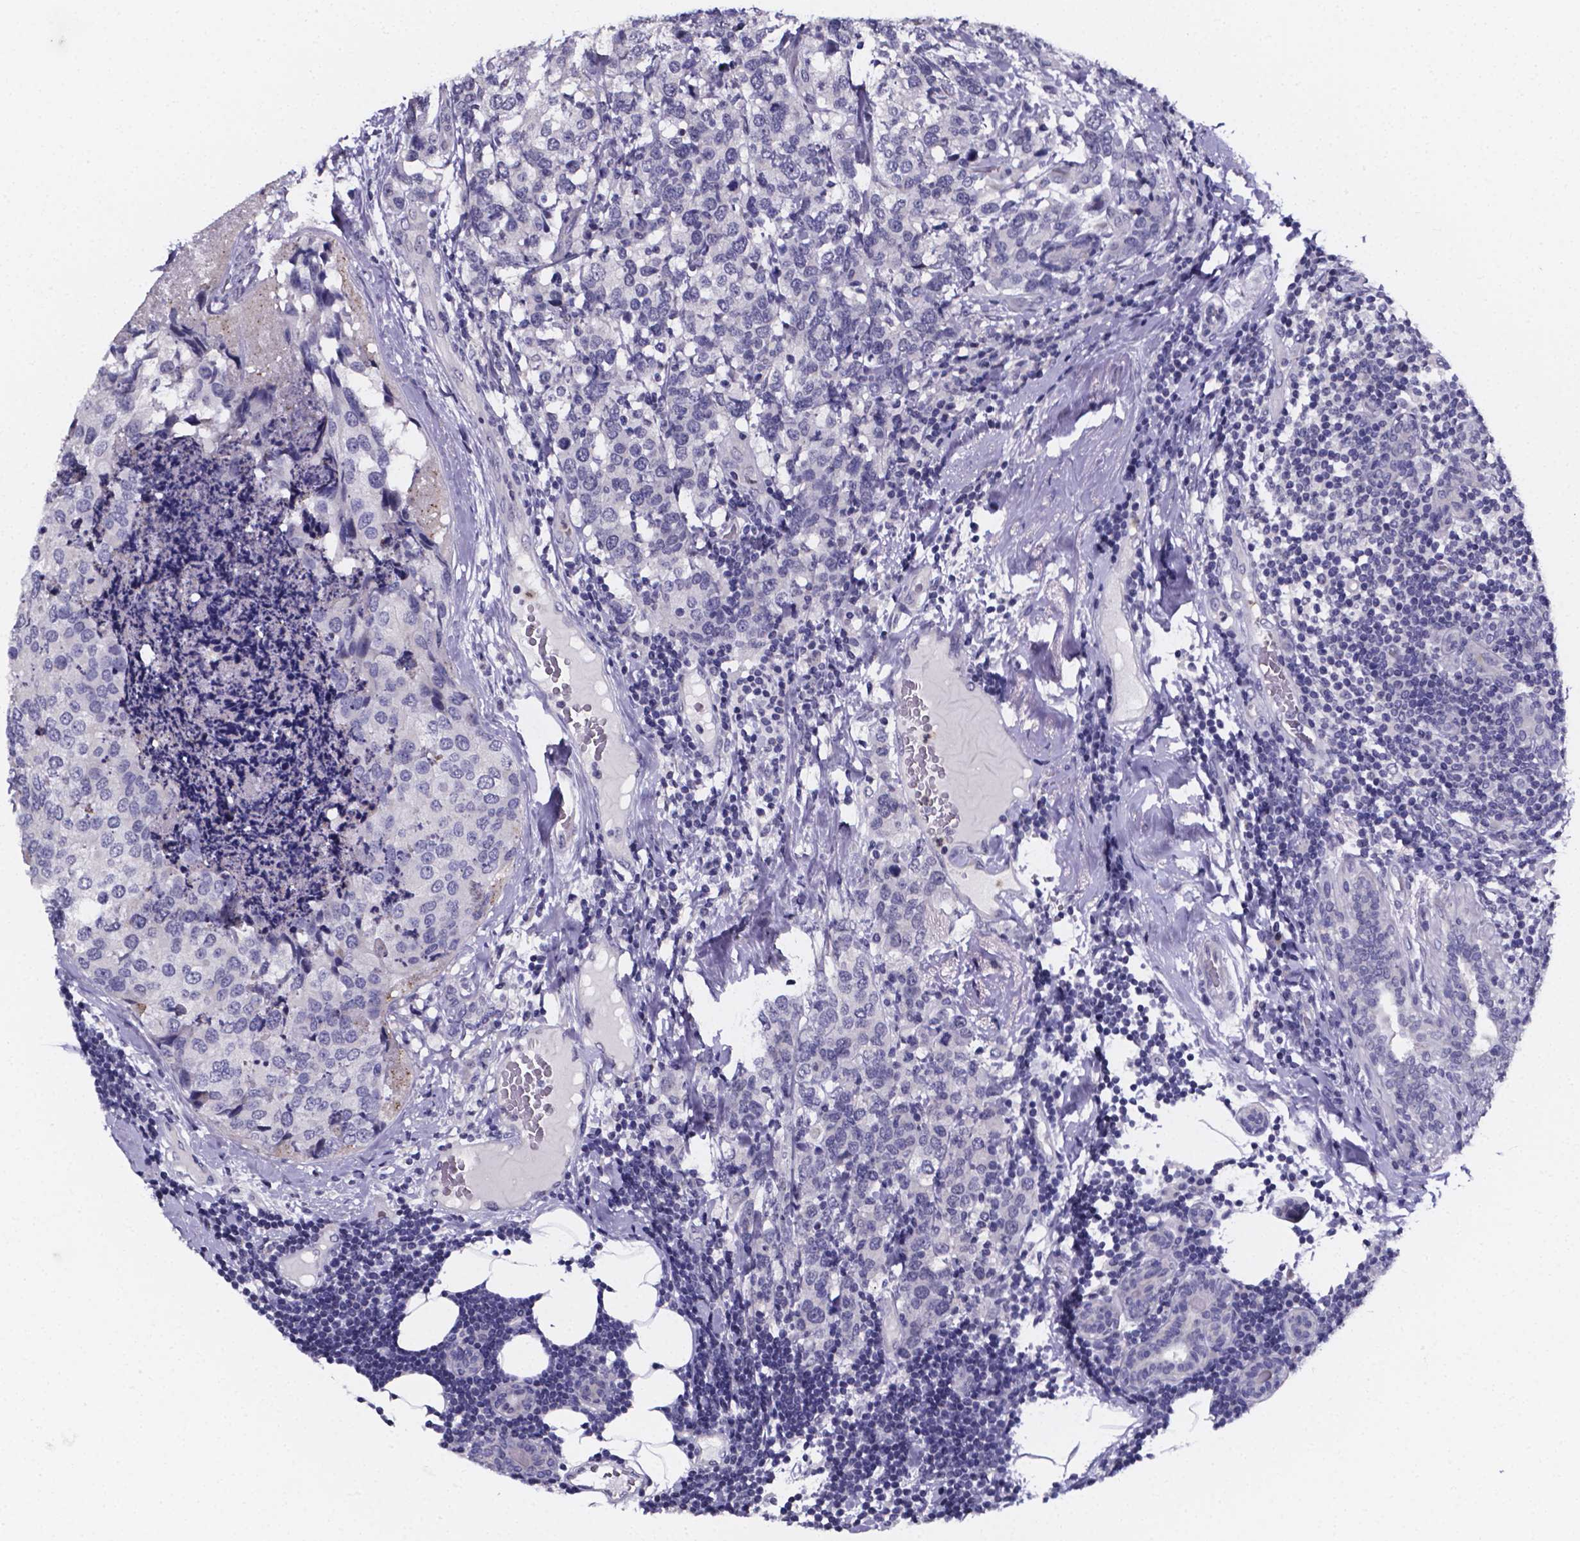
{"staining": {"intensity": "negative", "quantity": "none", "location": "none"}, "tissue": "breast cancer", "cell_type": "Tumor cells", "image_type": "cancer", "snomed": [{"axis": "morphology", "description": "Lobular carcinoma"}, {"axis": "topography", "description": "Breast"}], "caption": "Lobular carcinoma (breast) stained for a protein using immunohistochemistry (IHC) displays no positivity tumor cells.", "gene": "IZUMO1", "patient": {"sex": "female", "age": 59}}